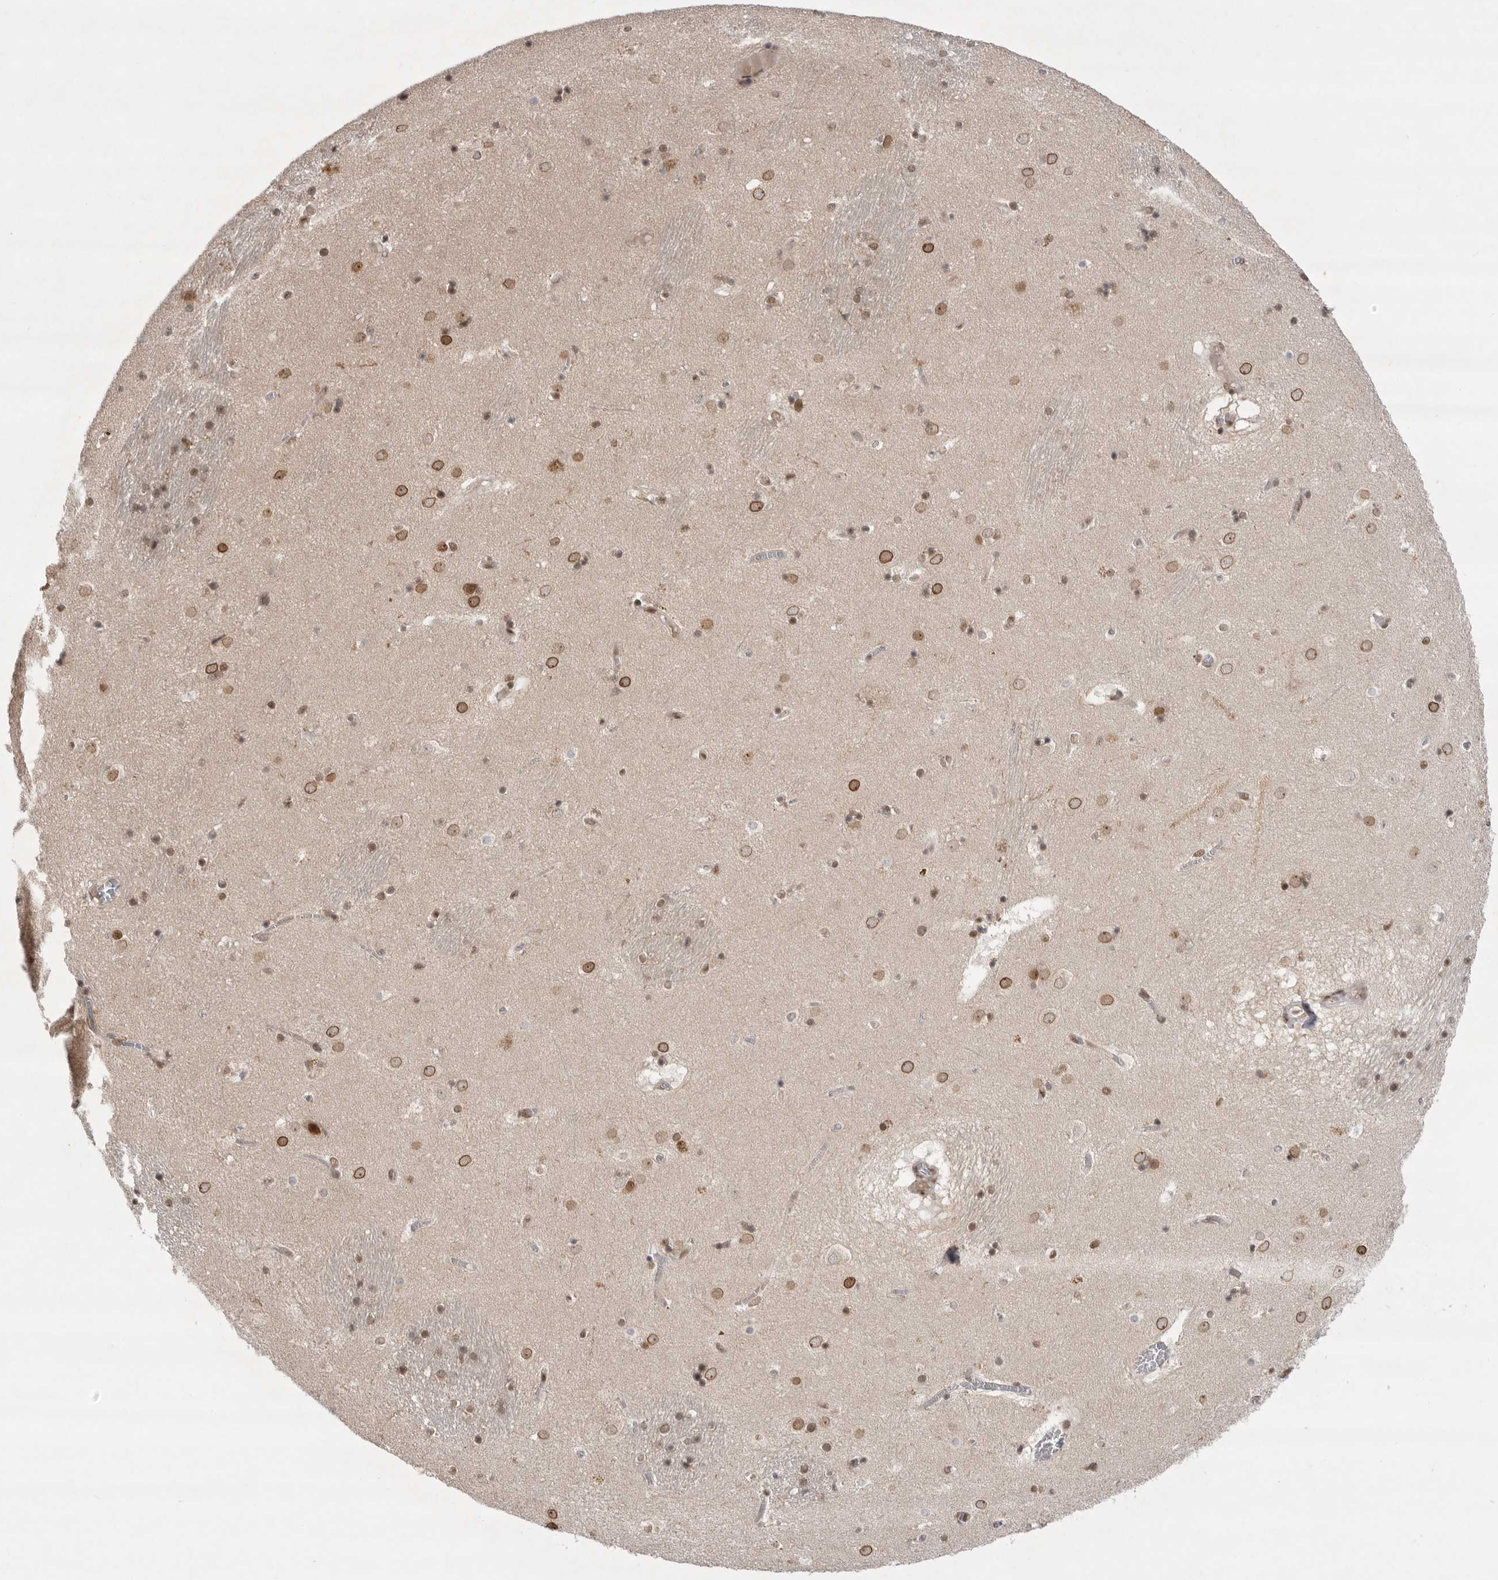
{"staining": {"intensity": "moderate", "quantity": "25%-75%", "location": "nuclear"}, "tissue": "caudate", "cell_type": "Glial cells", "image_type": "normal", "snomed": [{"axis": "morphology", "description": "Normal tissue, NOS"}, {"axis": "topography", "description": "Lateral ventricle wall"}], "caption": "Caudate stained with a brown dye exhibits moderate nuclear positive expression in about 25%-75% of glial cells.", "gene": "ZNF830", "patient": {"sex": "male", "age": 70}}